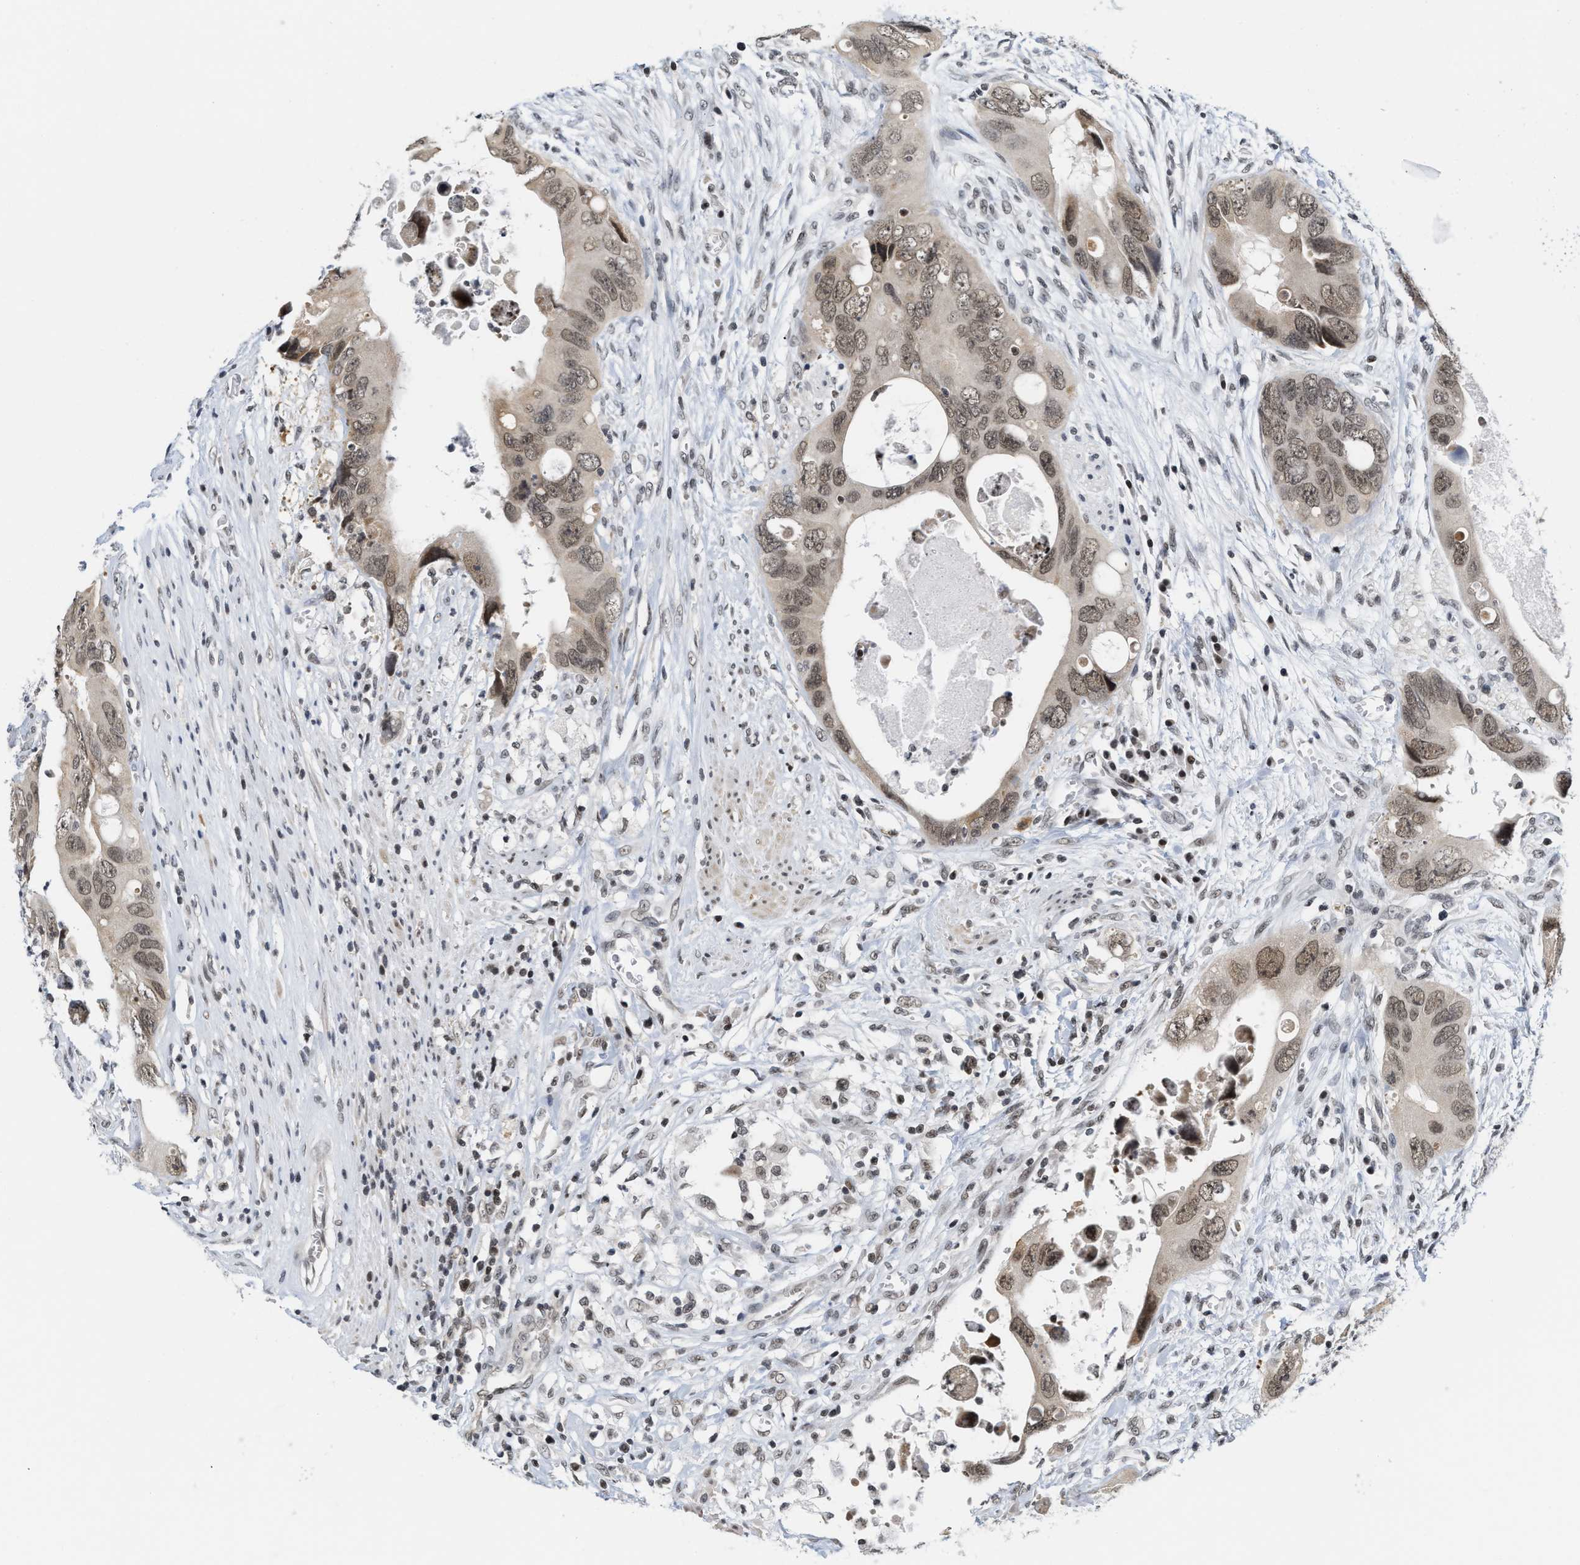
{"staining": {"intensity": "weak", "quantity": ">75%", "location": "nuclear"}, "tissue": "colorectal cancer", "cell_type": "Tumor cells", "image_type": "cancer", "snomed": [{"axis": "morphology", "description": "Adenocarcinoma, NOS"}, {"axis": "topography", "description": "Rectum"}], "caption": "A low amount of weak nuclear expression is identified in about >75% of tumor cells in adenocarcinoma (colorectal) tissue. (DAB (3,3'-diaminobenzidine) = brown stain, brightfield microscopy at high magnification).", "gene": "ANKRD6", "patient": {"sex": "male", "age": 70}}